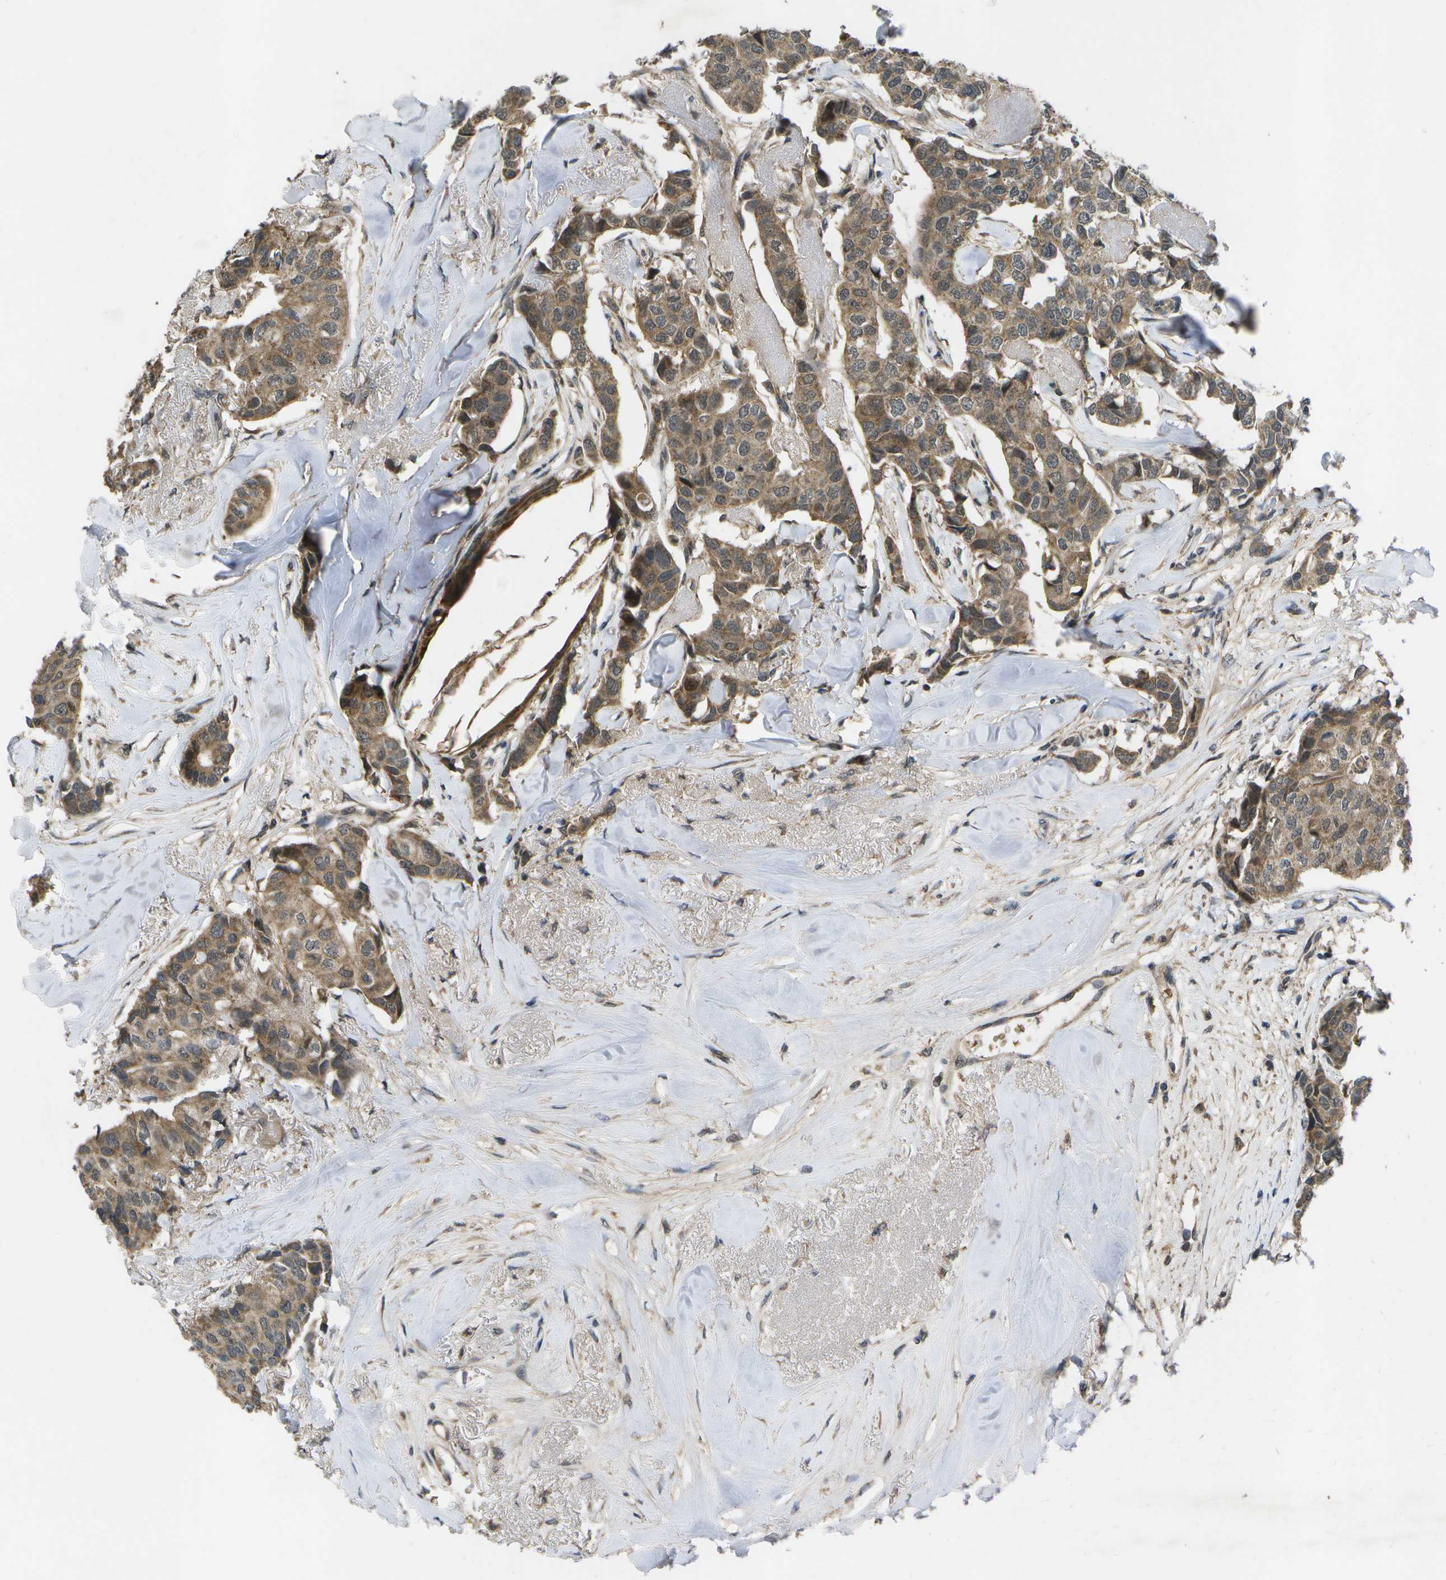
{"staining": {"intensity": "moderate", "quantity": ">75%", "location": "cytoplasmic/membranous"}, "tissue": "breast cancer", "cell_type": "Tumor cells", "image_type": "cancer", "snomed": [{"axis": "morphology", "description": "Duct carcinoma"}, {"axis": "topography", "description": "Breast"}], "caption": "A photomicrograph of breast infiltrating ductal carcinoma stained for a protein exhibits moderate cytoplasmic/membranous brown staining in tumor cells.", "gene": "ALAS1", "patient": {"sex": "female", "age": 80}}